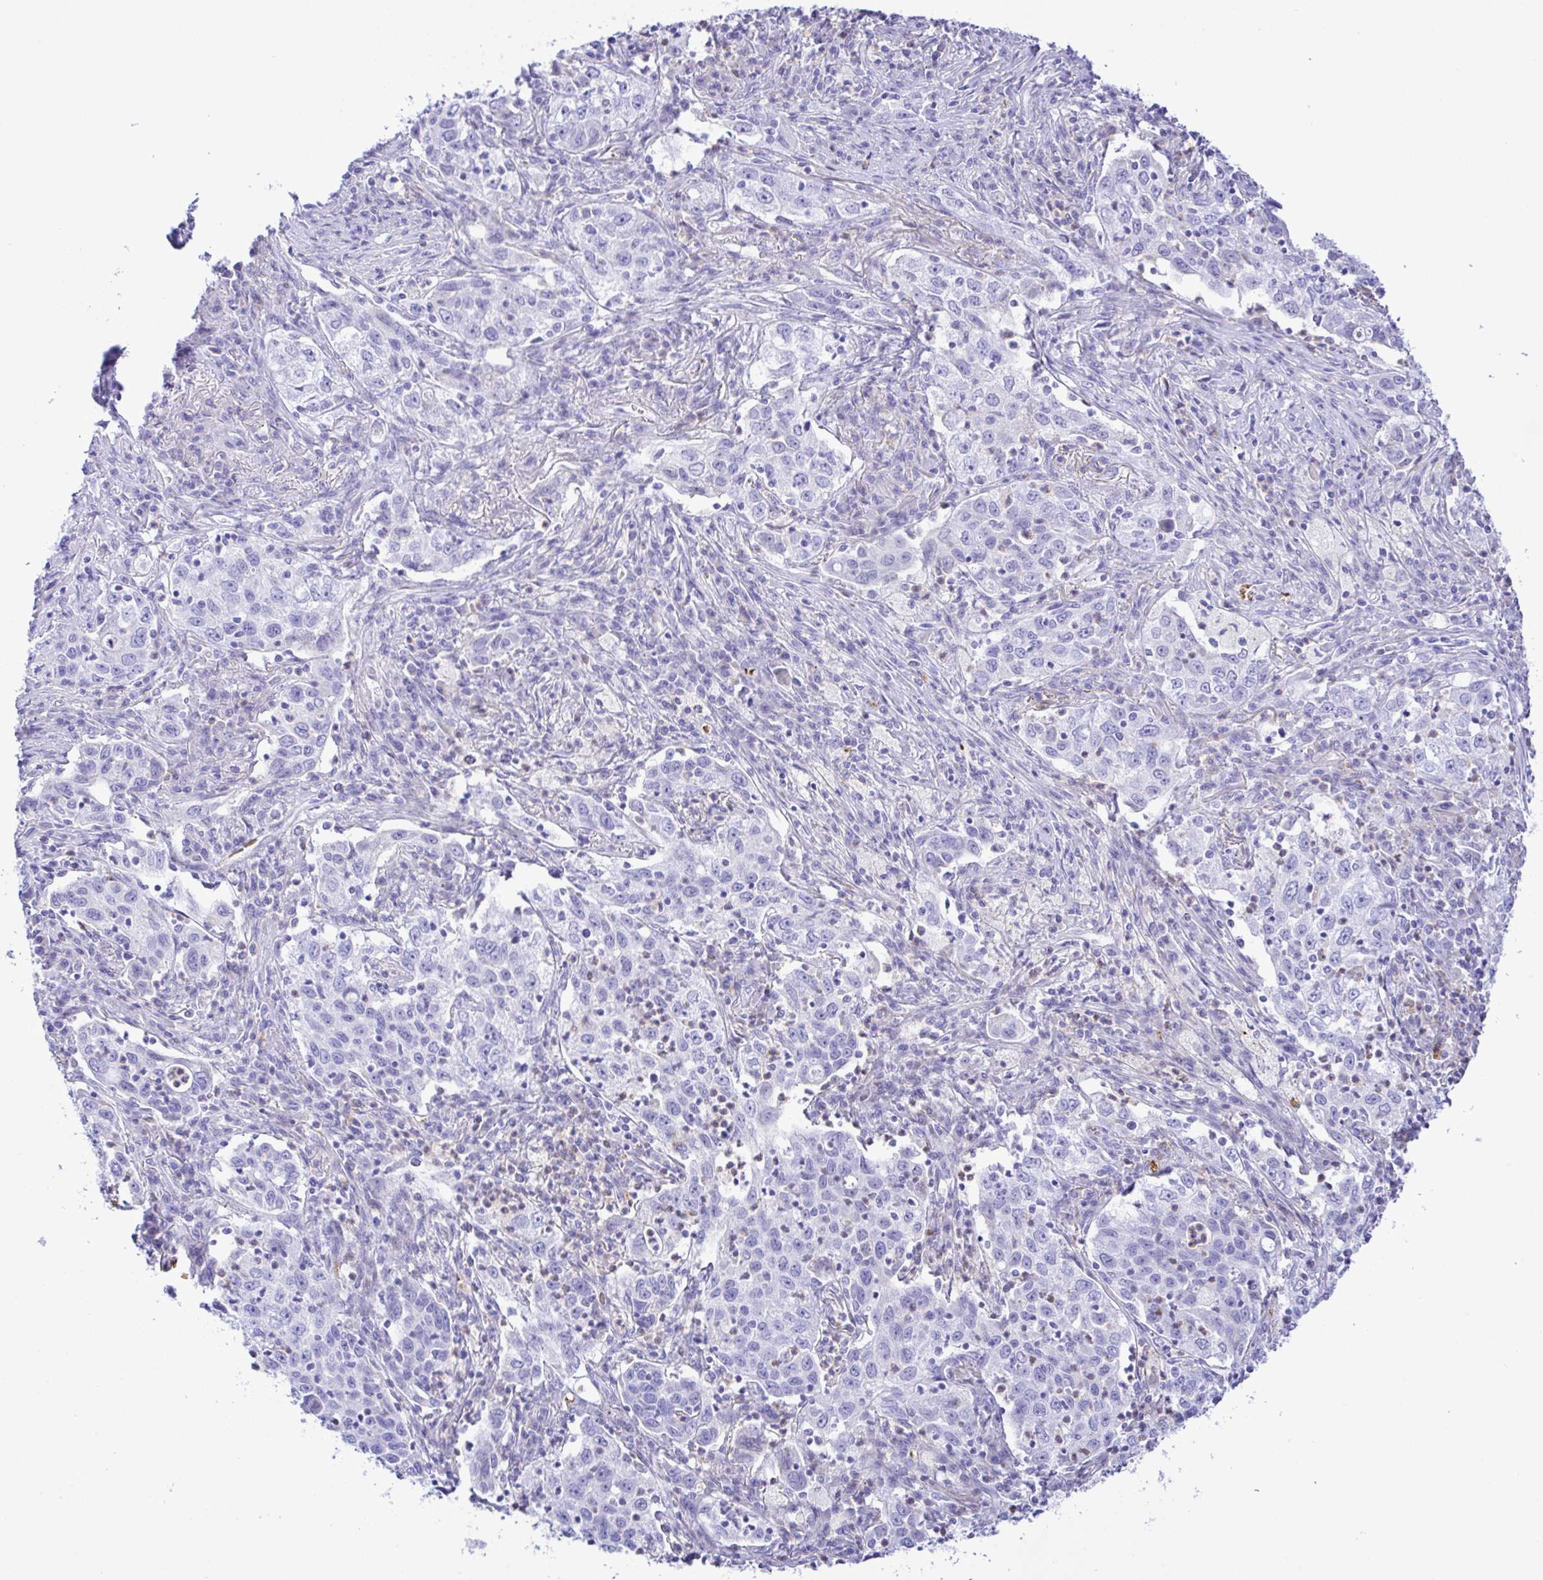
{"staining": {"intensity": "negative", "quantity": "none", "location": "none"}, "tissue": "lung cancer", "cell_type": "Tumor cells", "image_type": "cancer", "snomed": [{"axis": "morphology", "description": "Squamous cell carcinoma, NOS"}, {"axis": "topography", "description": "Lung"}], "caption": "Immunohistochemistry photomicrograph of neoplastic tissue: lung squamous cell carcinoma stained with DAB (3,3'-diaminobenzidine) exhibits no significant protein staining in tumor cells.", "gene": "ZNF221", "patient": {"sex": "male", "age": 71}}